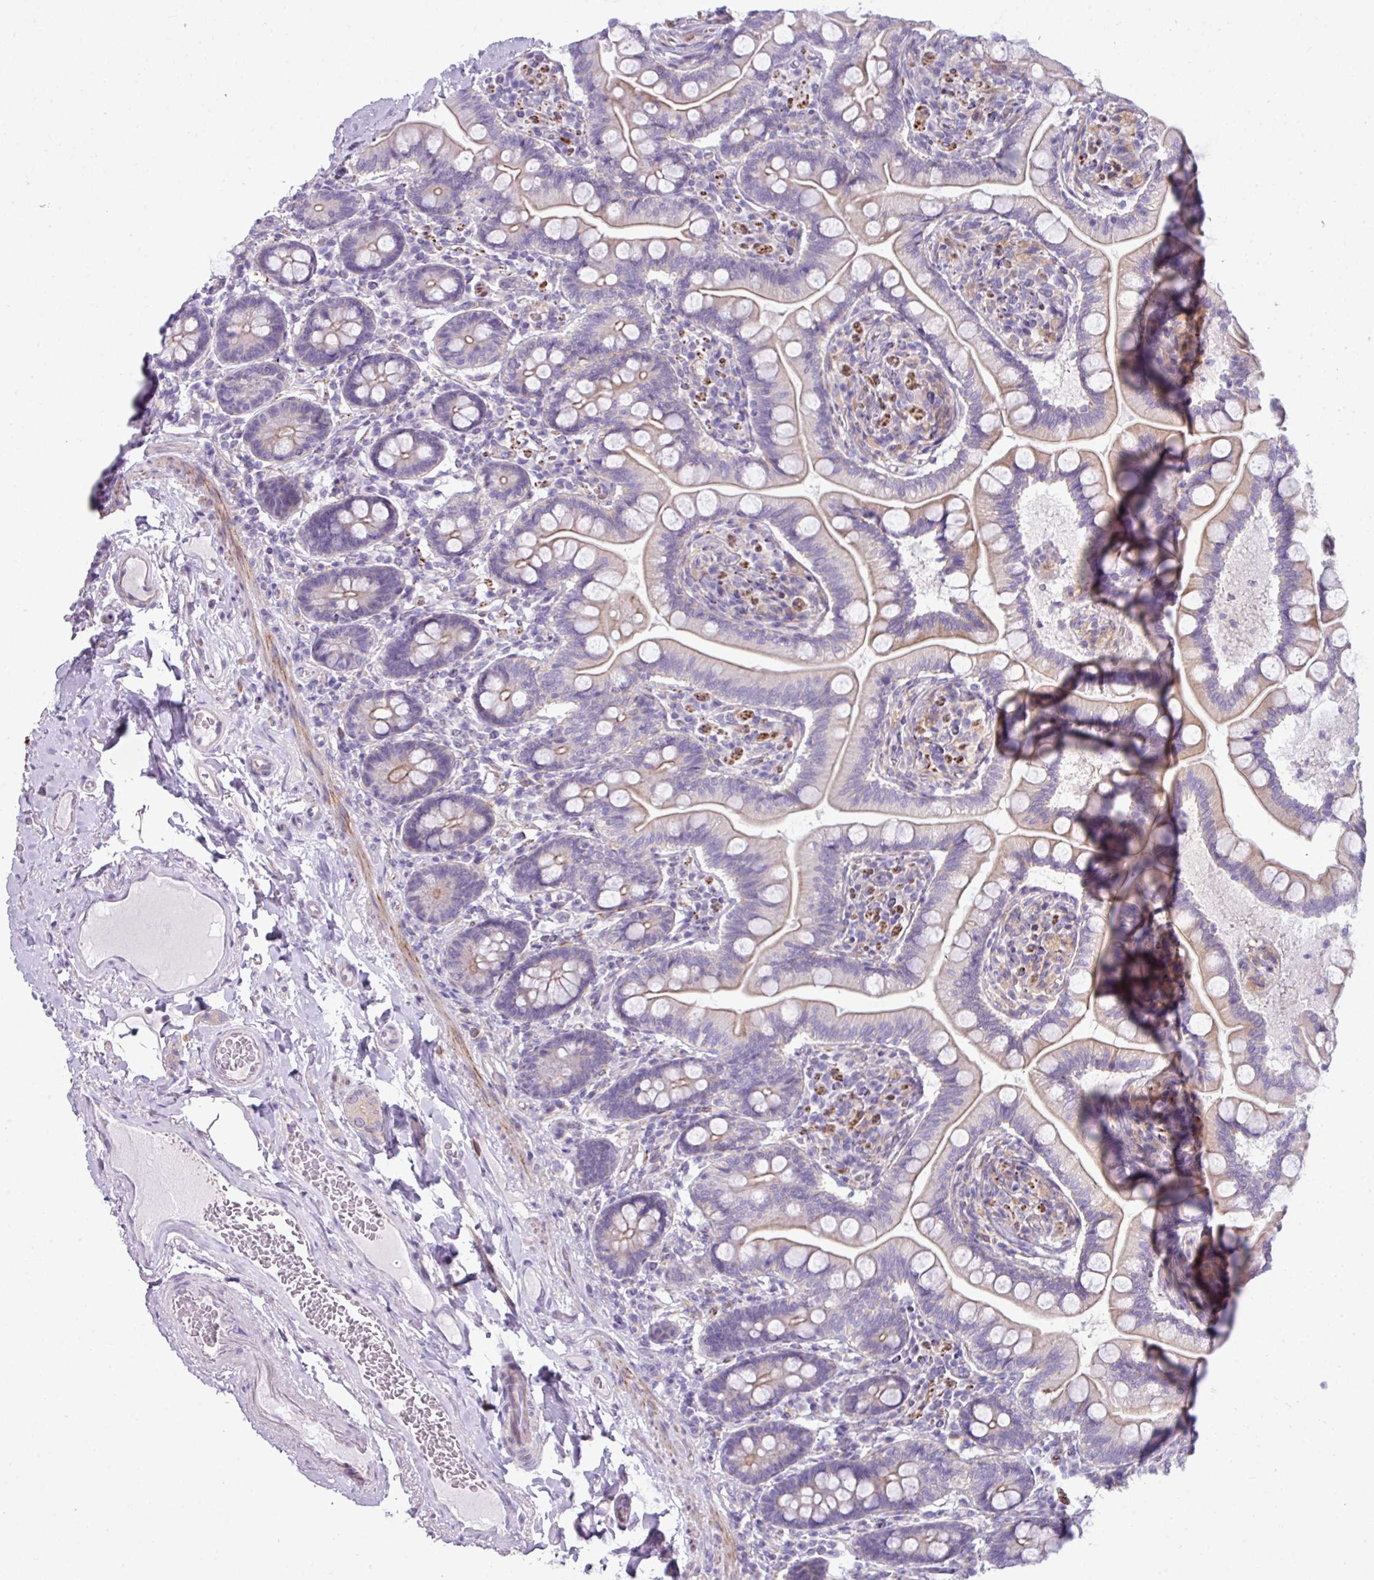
{"staining": {"intensity": "weak", "quantity": ">75%", "location": "cytoplasmic/membranous"}, "tissue": "small intestine", "cell_type": "Glandular cells", "image_type": "normal", "snomed": [{"axis": "morphology", "description": "Normal tissue, NOS"}, {"axis": "topography", "description": "Small intestine"}], "caption": "Immunohistochemistry (DAB (3,3'-diaminobenzidine)) staining of unremarkable small intestine exhibits weak cytoplasmic/membranous protein positivity in approximately >75% of glandular cells. (DAB (3,3'-diaminobenzidine) IHC with brightfield microscopy, high magnification).", "gene": "ABCC5", "patient": {"sex": "female", "age": 64}}